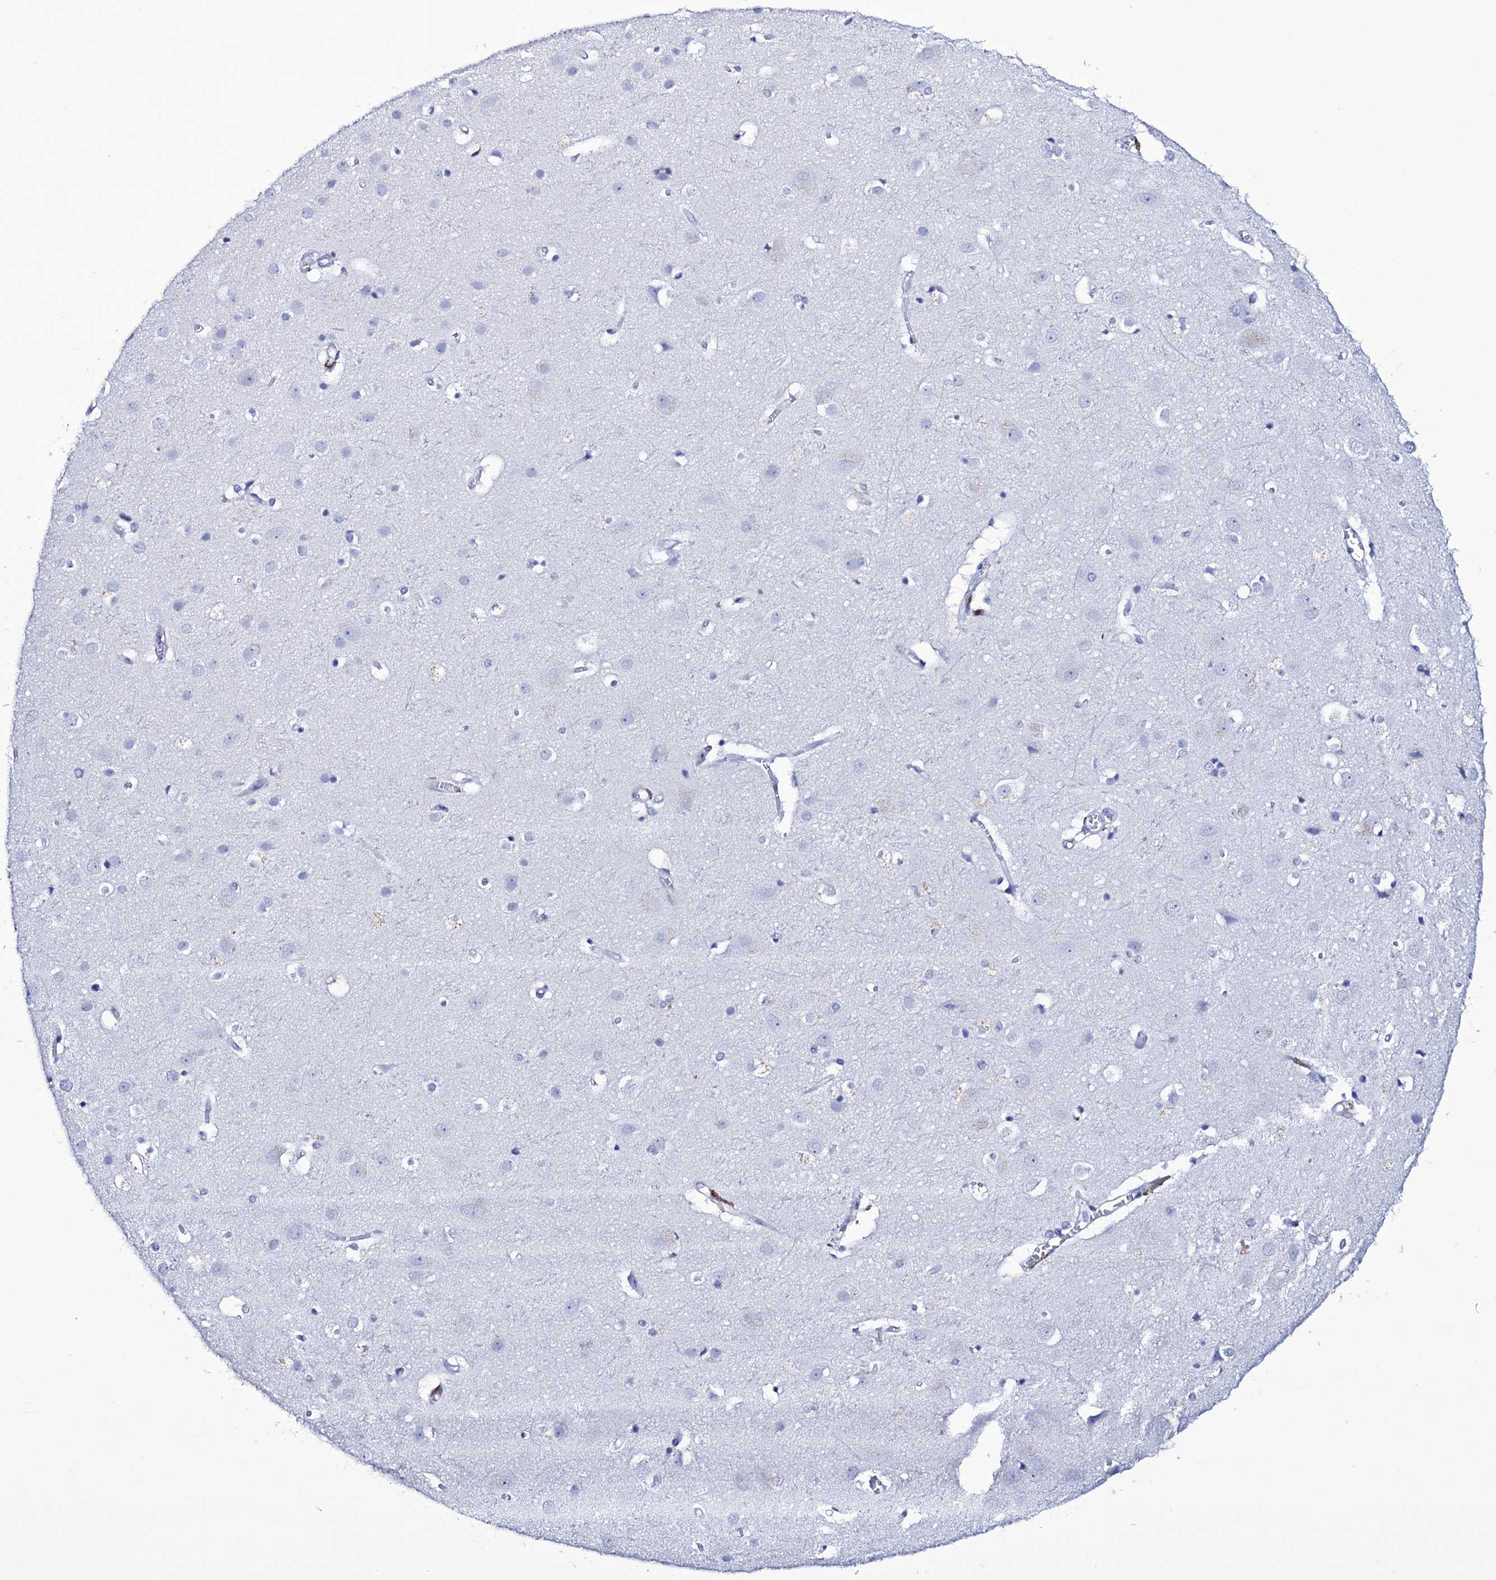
{"staining": {"intensity": "negative", "quantity": "none", "location": "none"}, "tissue": "cerebral cortex", "cell_type": "Endothelial cells", "image_type": "normal", "snomed": [{"axis": "morphology", "description": "Normal tissue, NOS"}, {"axis": "topography", "description": "Cerebral cortex"}], "caption": "The IHC micrograph has no significant staining in endothelial cells of cerebral cortex.", "gene": "ITPRID2", "patient": {"sex": "male", "age": 54}}